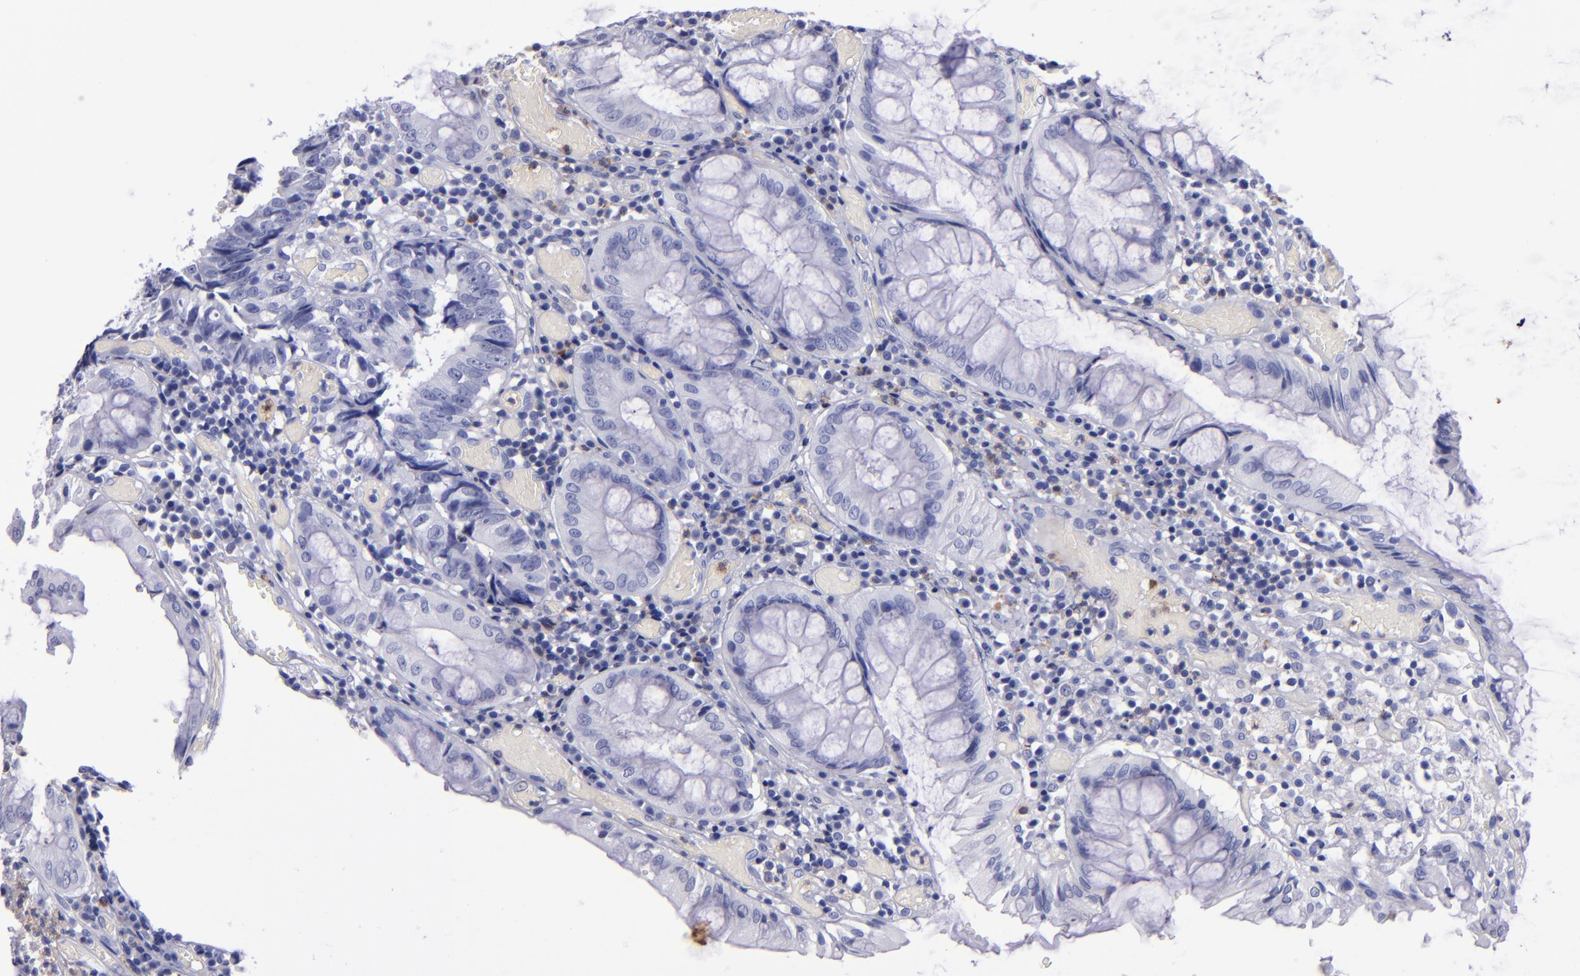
{"staining": {"intensity": "negative", "quantity": "none", "location": "none"}, "tissue": "colorectal cancer", "cell_type": "Tumor cells", "image_type": "cancer", "snomed": [{"axis": "morphology", "description": "Adenocarcinoma, NOS"}, {"axis": "topography", "description": "Rectum"}], "caption": "DAB (3,3'-diaminobenzidine) immunohistochemical staining of colorectal cancer shows no significant expression in tumor cells.", "gene": "CR1", "patient": {"sex": "female", "age": 98}}